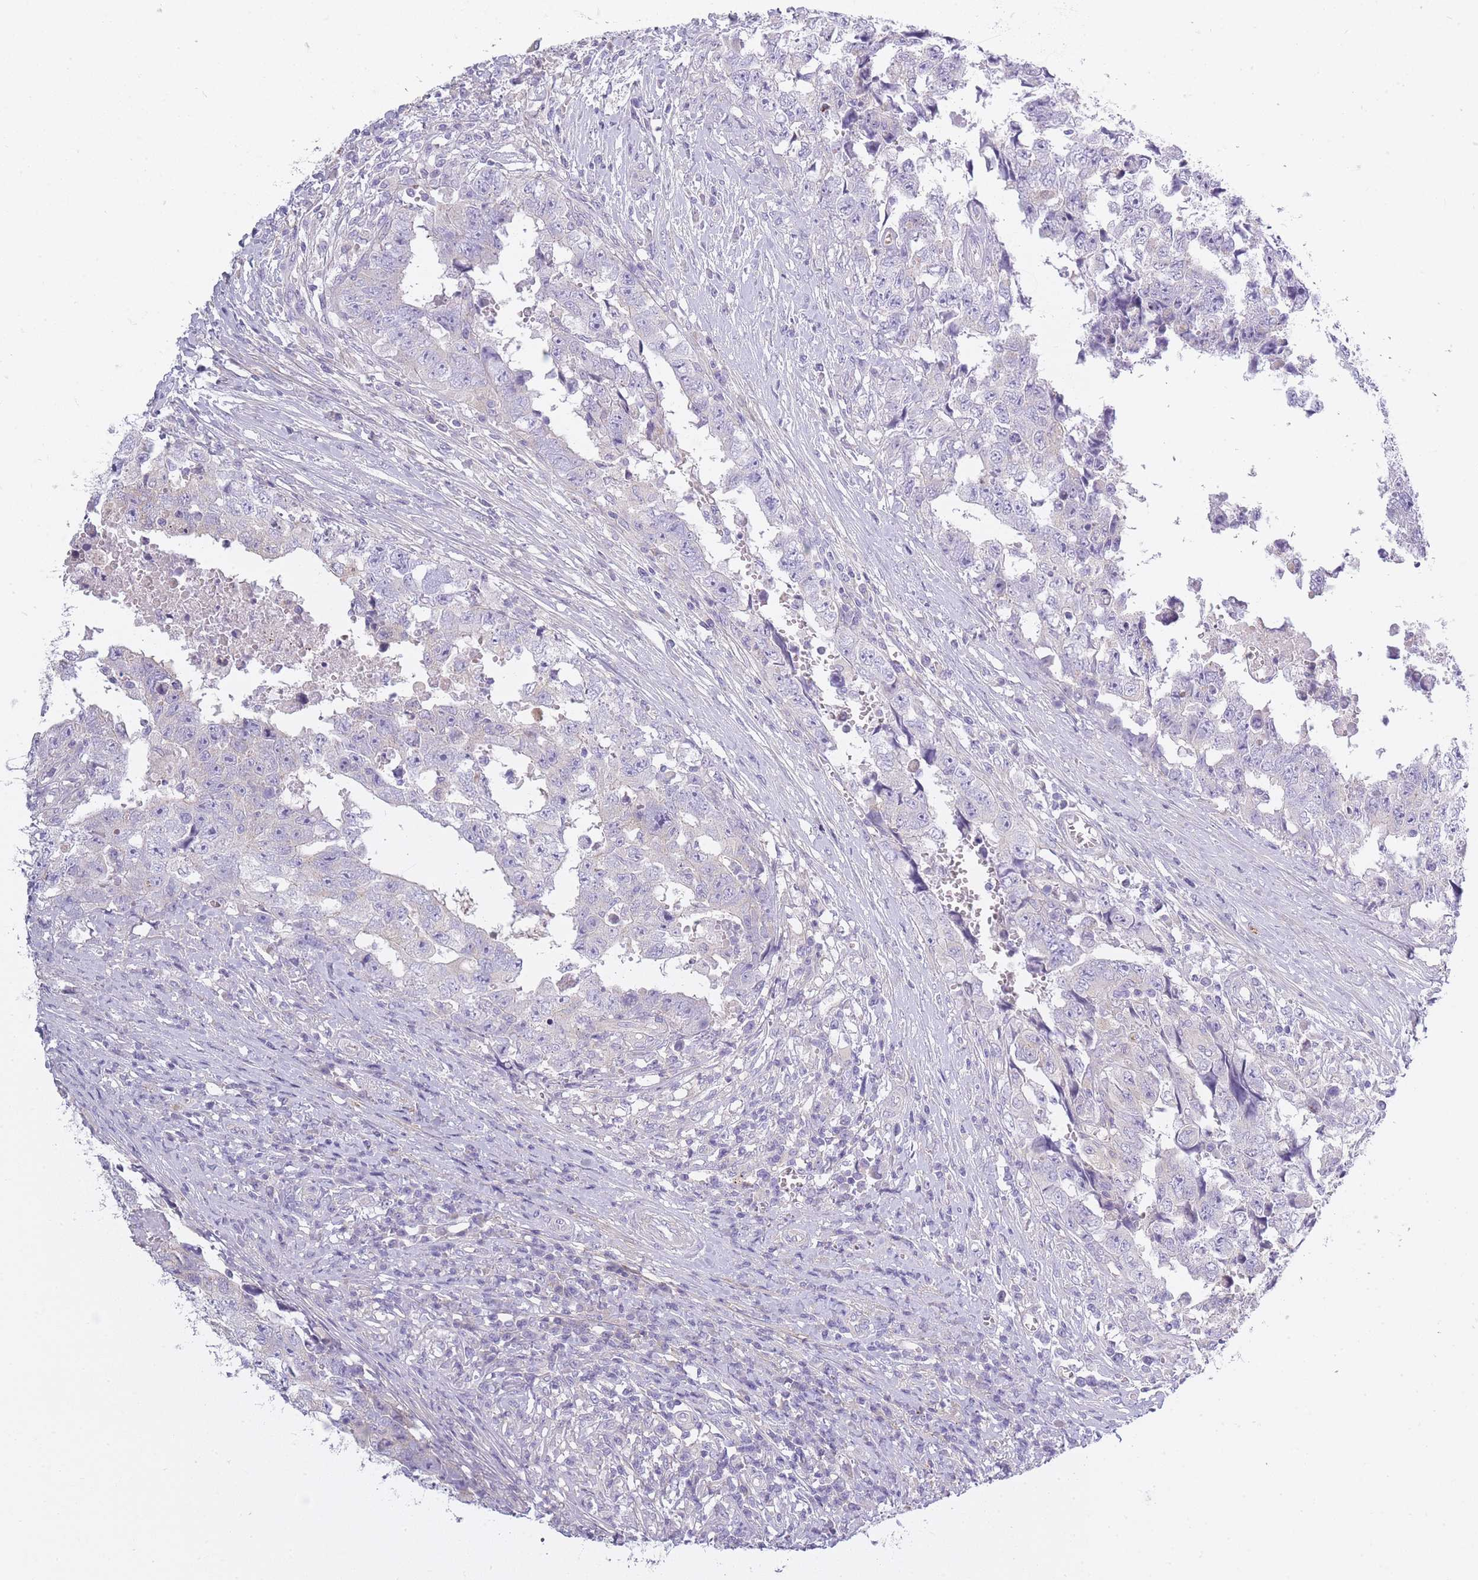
{"staining": {"intensity": "negative", "quantity": "none", "location": "none"}, "tissue": "testis cancer", "cell_type": "Tumor cells", "image_type": "cancer", "snomed": [{"axis": "morphology", "description": "Carcinoma, Embryonal, NOS"}, {"axis": "topography", "description": "Testis"}], "caption": "Immunohistochemistry image of testis cancer (embryonal carcinoma) stained for a protein (brown), which demonstrates no staining in tumor cells. (Brightfield microscopy of DAB (3,3'-diaminobenzidine) immunohistochemistry (IHC) at high magnification).", "gene": "AP3M2", "patient": {"sex": "male", "age": 25}}